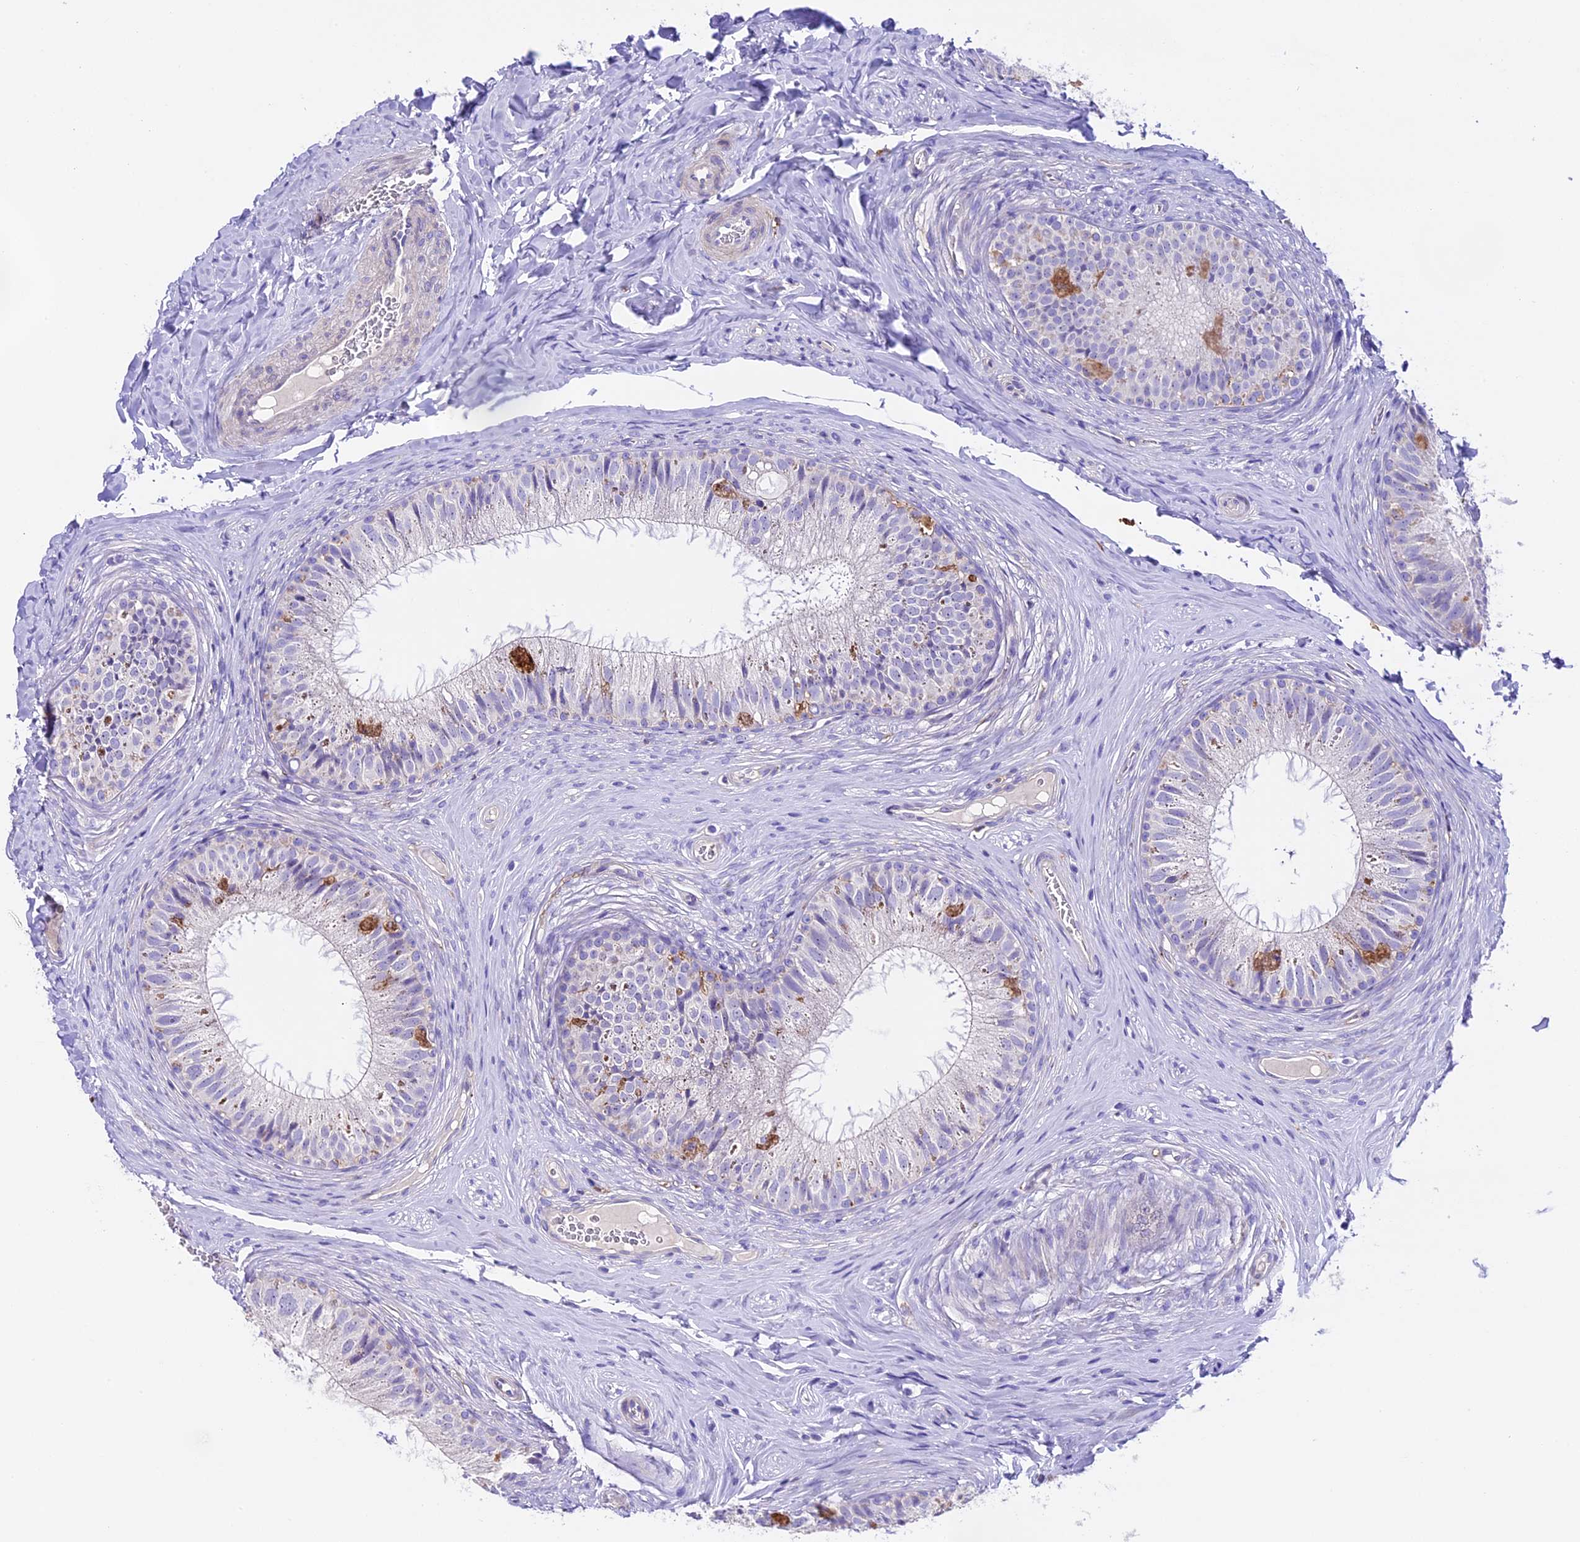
{"staining": {"intensity": "negative", "quantity": "none", "location": "none"}, "tissue": "epididymis", "cell_type": "Glandular cells", "image_type": "normal", "snomed": [{"axis": "morphology", "description": "Normal tissue, NOS"}, {"axis": "topography", "description": "Epididymis"}], "caption": "Immunohistochemistry (IHC) of normal human epididymis displays no staining in glandular cells. (DAB (3,3'-diaminobenzidine) immunohistochemistry (IHC) visualized using brightfield microscopy, high magnification).", "gene": "NOD2", "patient": {"sex": "male", "age": 34}}